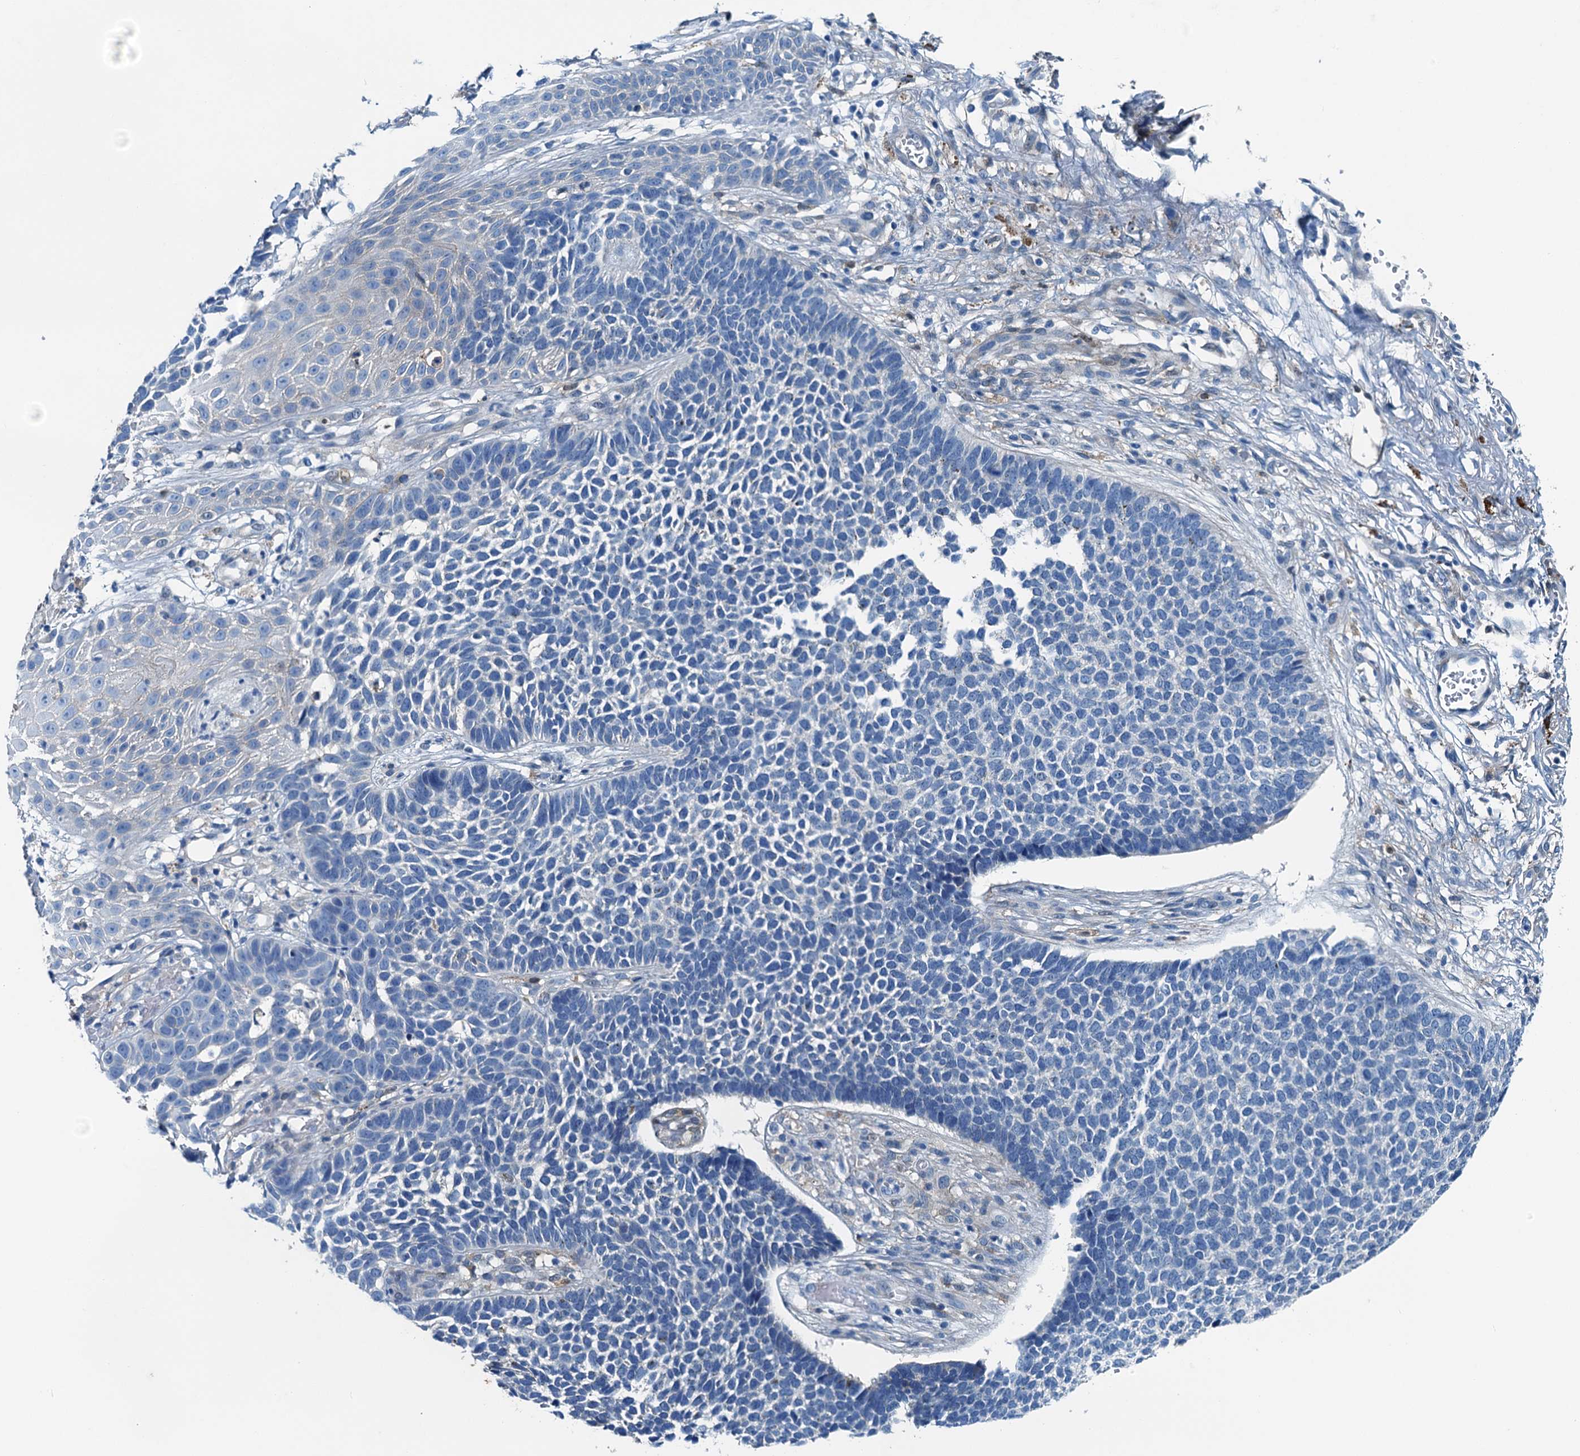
{"staining": {"intensity": "negative", "quantity": "none", "location": "none"}, "tissue": "skin cancer", "cell_type": "Tumor cells", "image_type": "cancer", "snomed": [{"axis": "morphology", "description": "Basal cell carcinoma"}, {"axis": "topography", "description": "Skin"}], "caption": "A histopathology image of human basal cell carcinoma (skin) is negative for staining in tumor cells. (DAB (3,3'-diaminobenzidine) immunohistochemistry (IHC) visualized using brightfield microscopy, high magnification).", "gene": "RAB3IL1", "patient": {"sex": "female", "age": 84}}